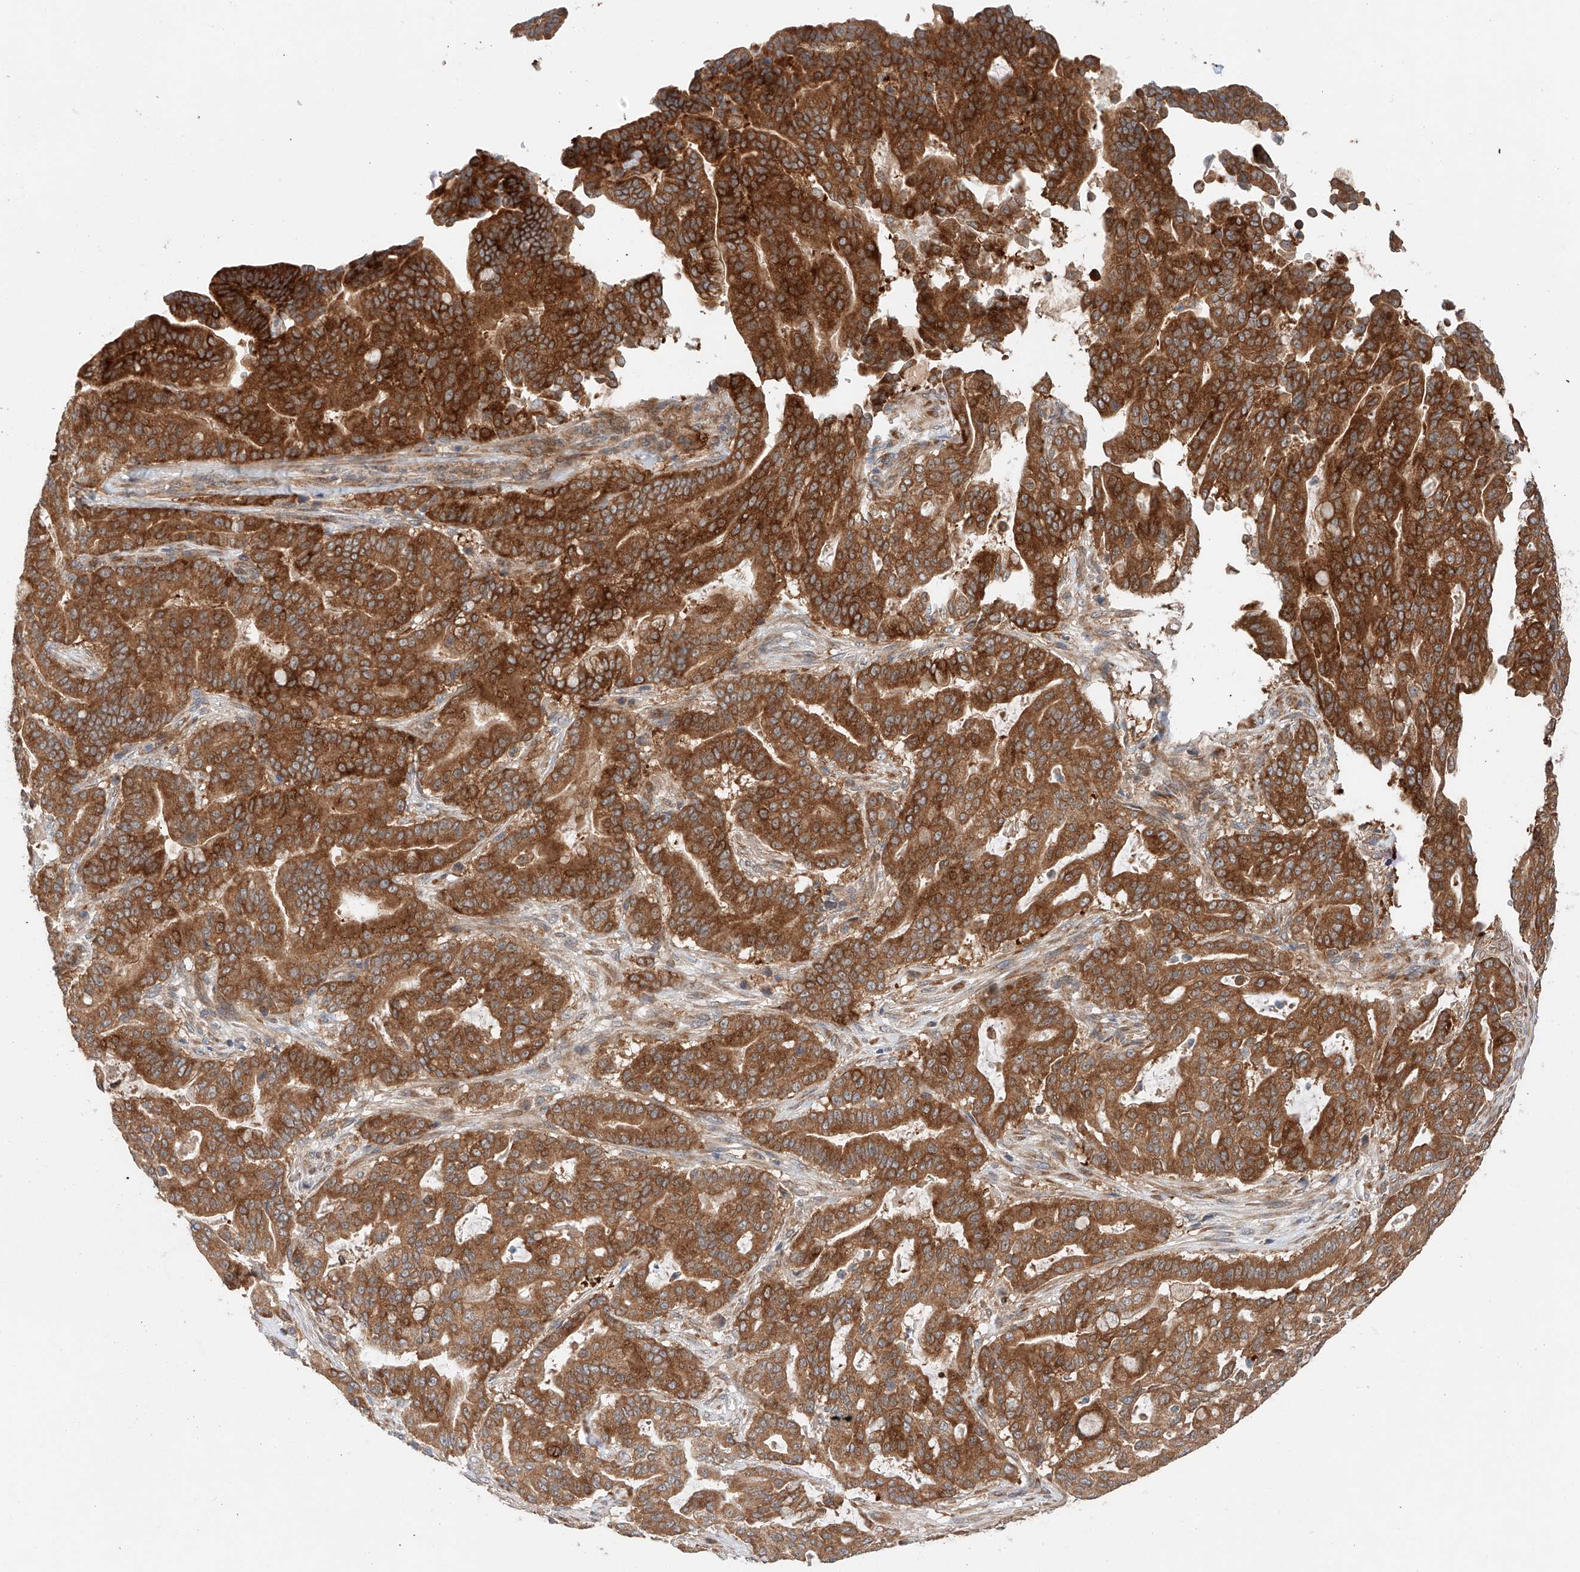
{"staining": {"intensity": "strong", "quantity": ">75%", "location": "cytoplasmic/membranous"}, "tissue": "pancreatic cancer", "cell_type": "Tumor cells", "image_type": "cancer", "snomed": [{"axis": "morphology", "description": "Adenocarcinoma, NOS"}, {"axis": "topography", "description": "Pancreas"}], "caption": "This image exhibits adenocarcinoma (pancreatic) stained with IHC to label a protein in brown. The cytoplasmic/membranous of tumor cells show strong positivity for the protein. Nuclei are counter-stained blue.", "gene": "RUSC1", "patient": {"sex": "male", "age": 63}}